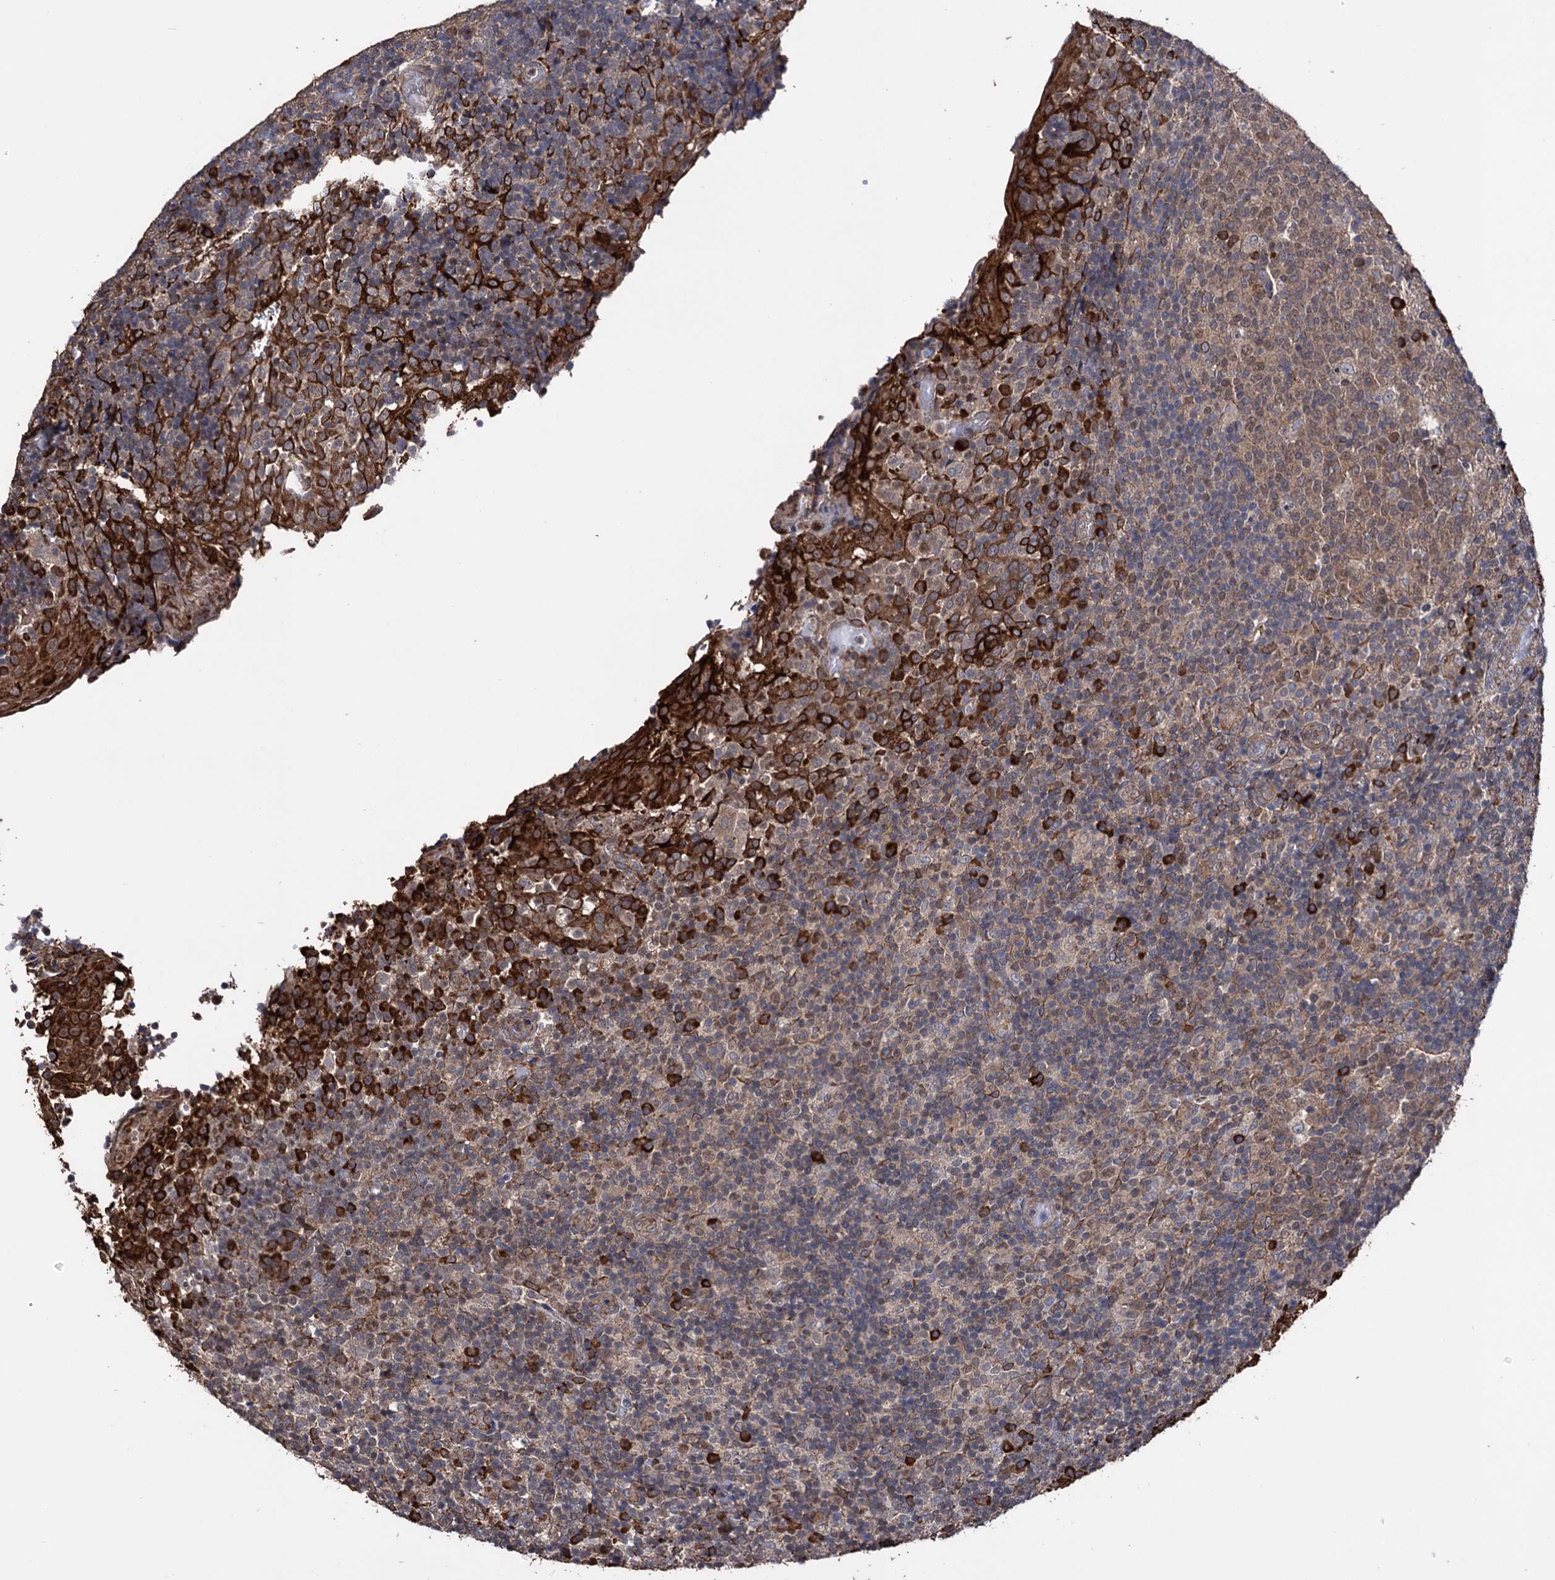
{"staining": {"intensity": "strong", "quantity": "<25%", "location": "cytoplasmic/membranous,nuclear"}, "tissue": "tonsil", "cell_type": "Germinal center cells", "image_type": "normal", "snomed": [{"axis": "morphology", "description": "Normal tissue, NOS"}, {"axis": "topography", "description": "Tonsil"}], "caption": "Unremarkable tonsil exhibits strong cytoplasmic/membranous,nuclear positivity in about <25% of germinal center cells, visualized by immunohistochemistry. The staining is performed using DAB (3,3'-diaminobenzidine) brown chromogen to label protein expression. The nuclei are counter-stained blue using hematoxylin.", "gene": "CDAN1", "patient": {"sex": "female", "age": 19}}